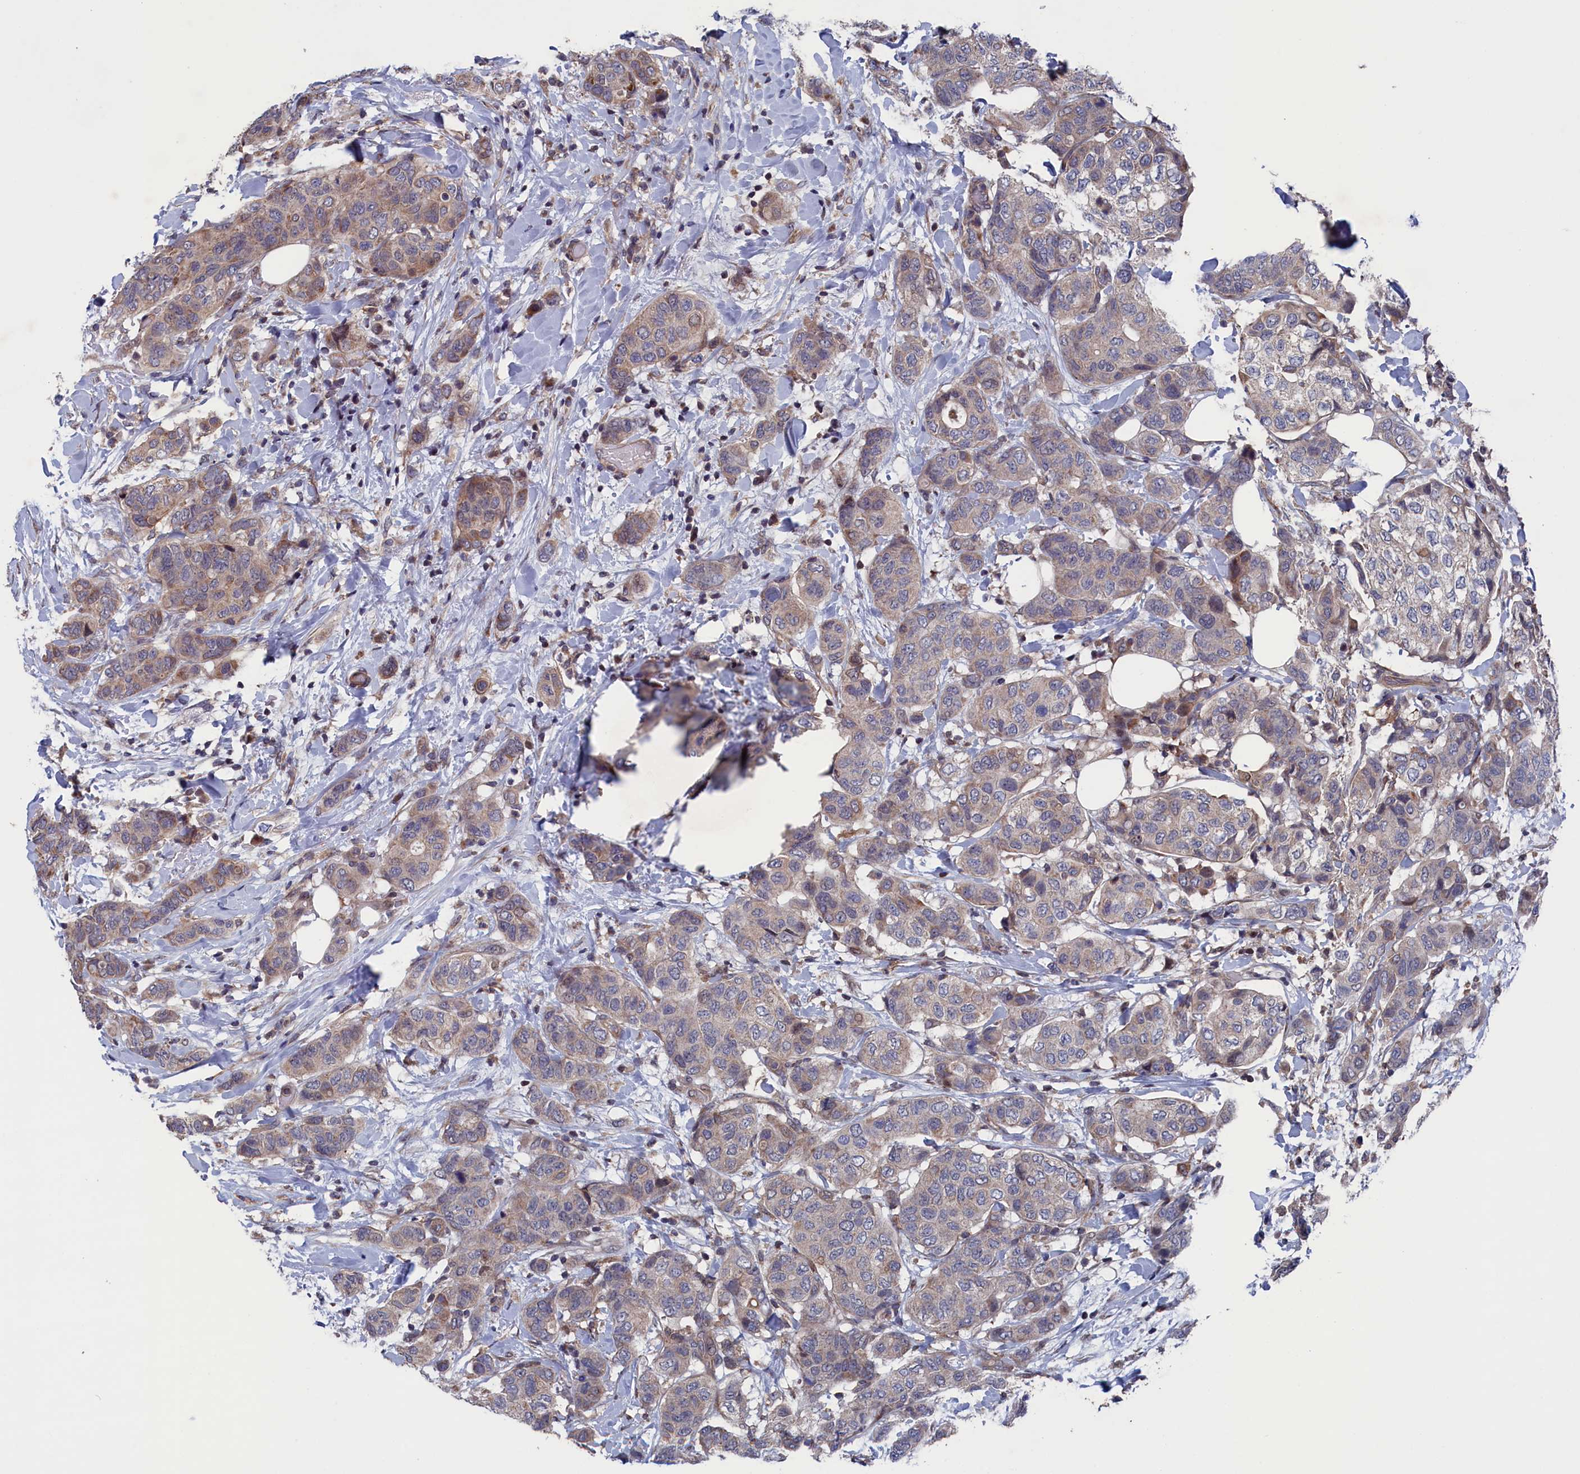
{"staining": {"intensity": "weak", "quantity": ">75%", "location": "cytoplasmic/membranous"}, "tissue": "breast cancer", "cell_type": "Tumor cells", "image_type": "cancer", "snomed": [{"axis": "morphology", "description": "Lobular carcinoma"}, {"axis": "topography", "description": "Breast"}], "caption": "Breast lobular carcinoma stained for a protein (brown) displays weak cytoplasmic/membranous positive staining in about >75% of tumor cells.", "gene": "SPATA13", "patient": {"sex": "female", "age": 51}}